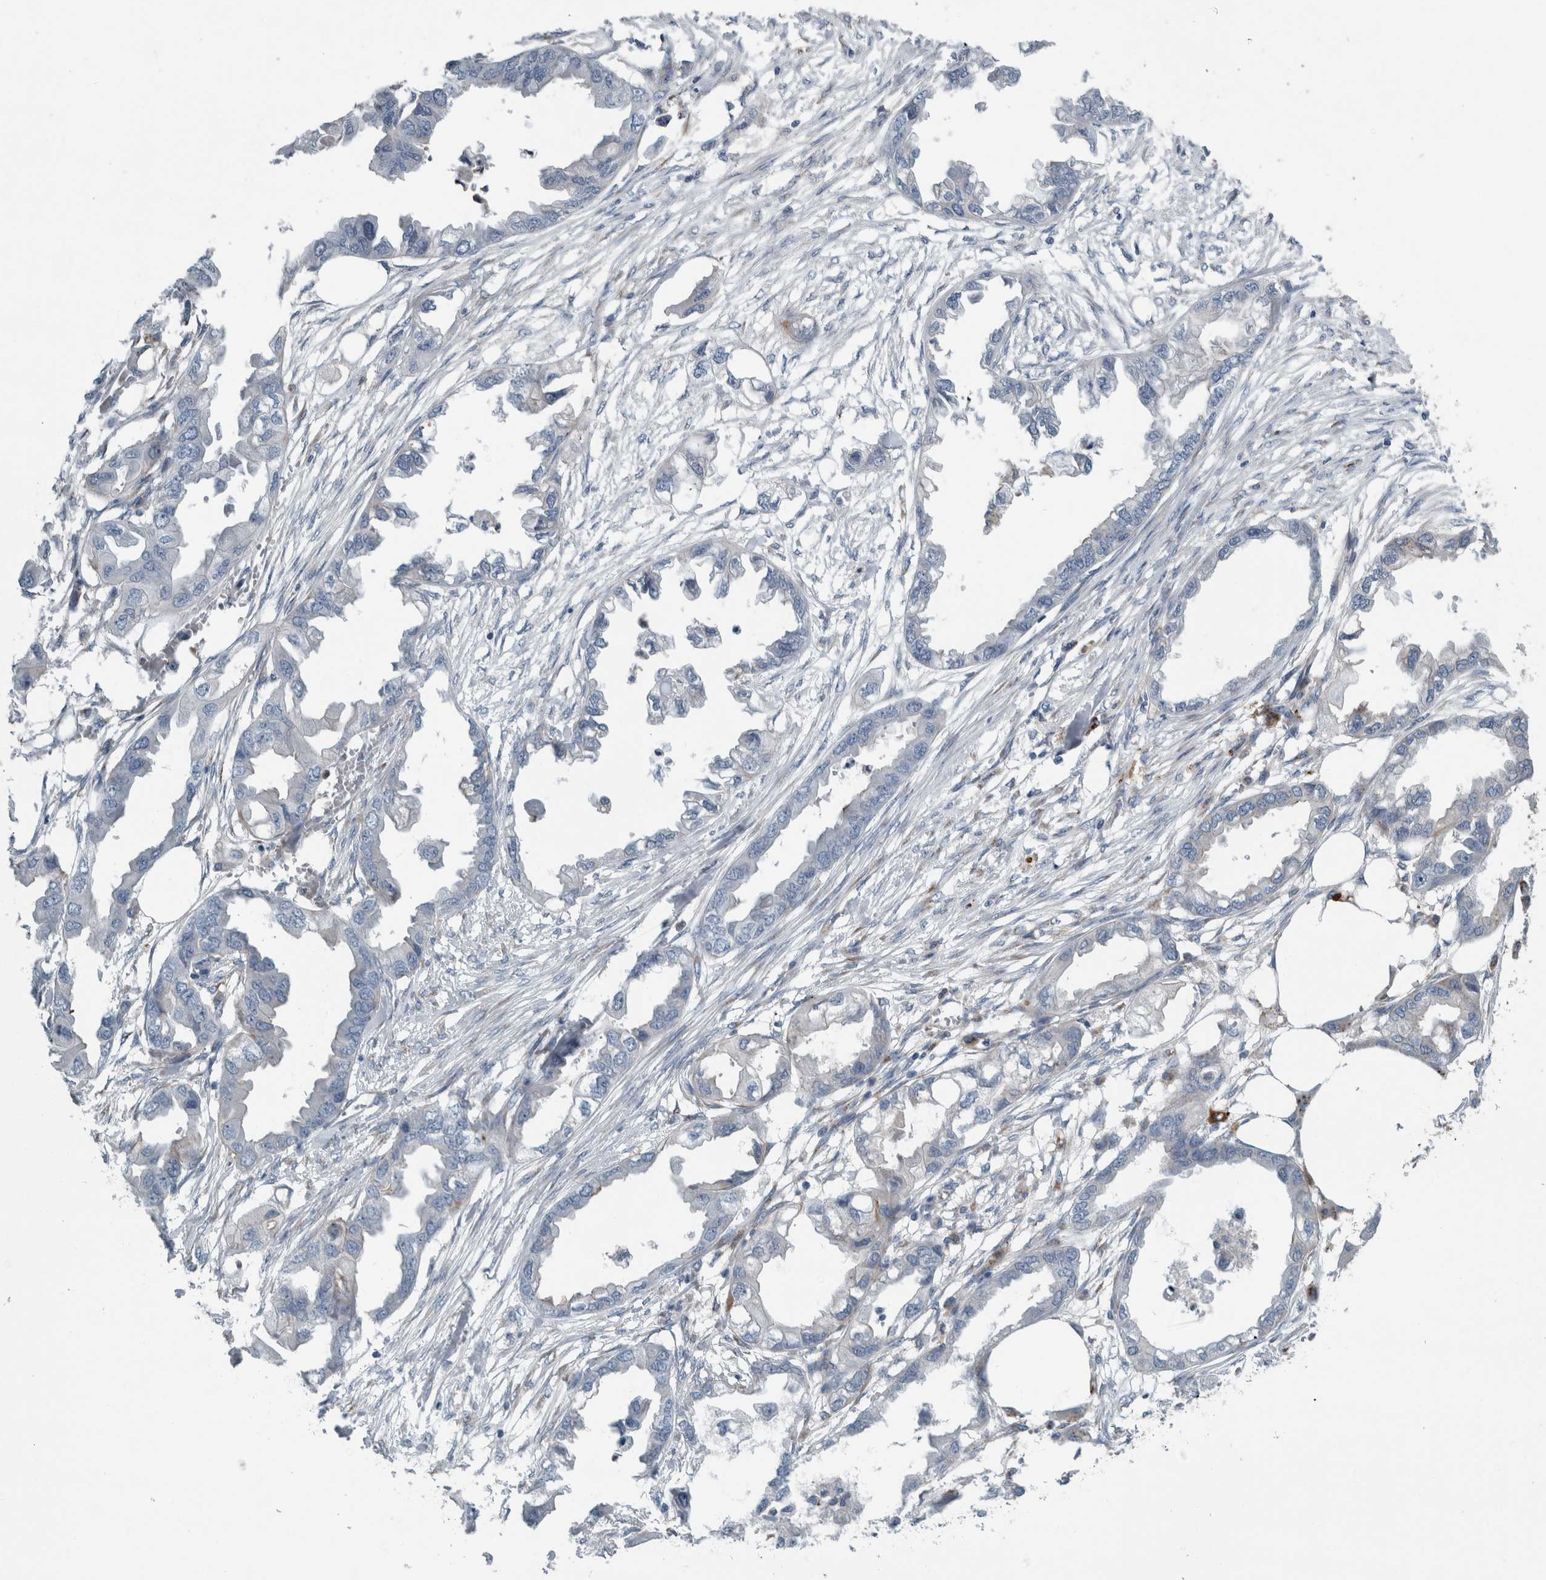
{"staining": {"intensity": "negative", "quantity": "none", "location": "none"}, "tissue": "endometrial cancer", "cell_type": "Tumor cells", "image_type": "cancer", "snomed": [{"axis": "morphology", "description": "Adenocarcinoma, NOS"}, {"axis": "morphology", "description": "Adenocarcinoma, metastatic, NOS"}, {"axis": "topography", "description": "Adipose tissue"}, {"axis": "topography", "description": "Endometrium"}], "caption": "Immunohistochemical staining of endometrial adenocarcinoma exhibits no significant staining in tumor cells.", "gene": "GLT8D2", "patient": {"sex": "female", "age": 67}}